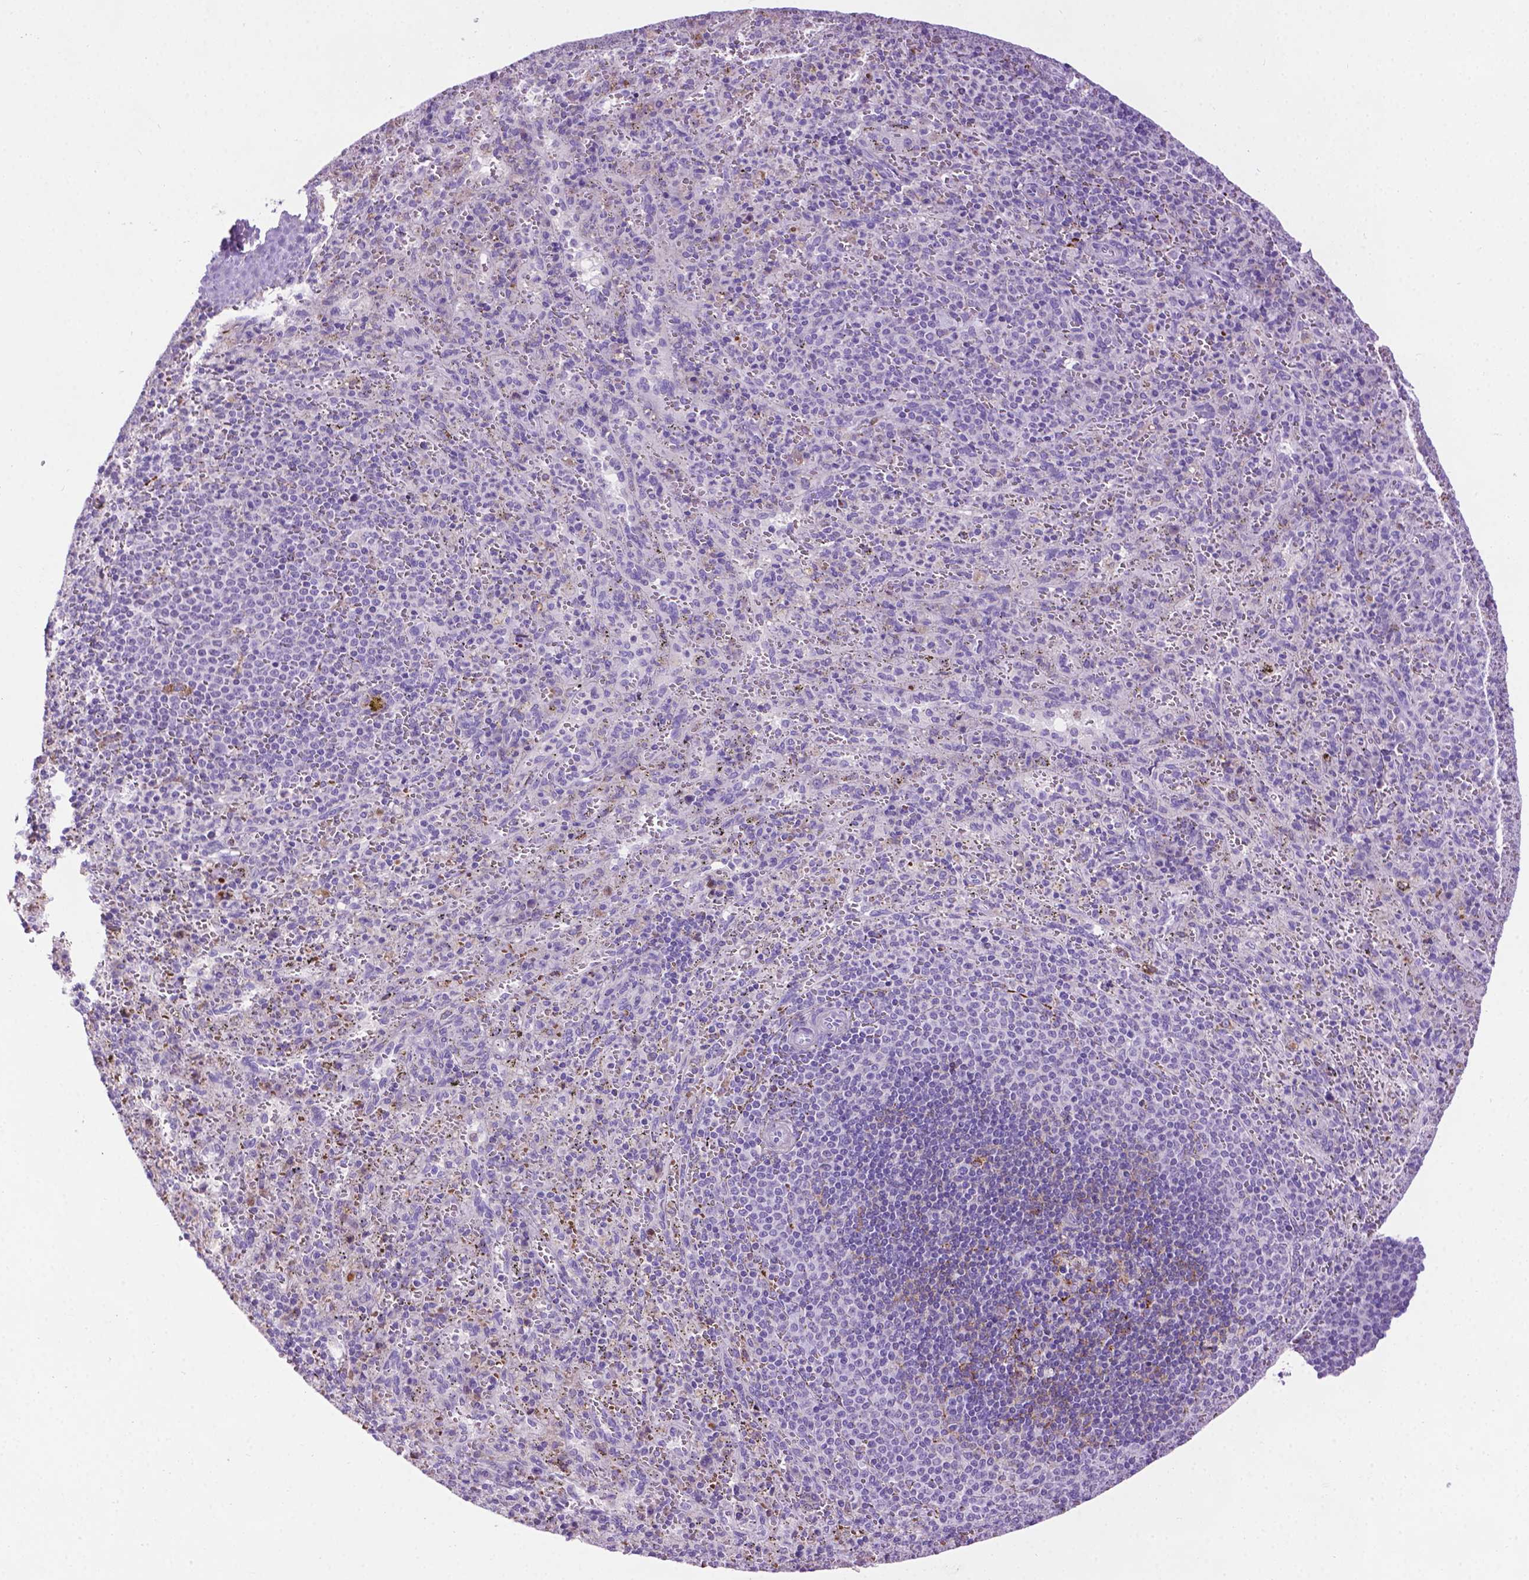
{"staining": {"intensity": "negative", "quantity": "none", "location": "none"}, "tissue": "spleen", "cell_type": "Cells in red pulp", "image_type": "normal", "snomed": [{"axis": "morphology", "description": "Normal tissue, NOS"}, {"axis": "topography", "description": "Spleen"}], "caption": "A micrograph of human spleen is negative for staining in cells in red pulp. (DAB (3,3'-diaminobenzidine) immunohistochemistry (IHC), high magnification).", "gene": "TMEM132E", "patient": {"sex": "male", "age": 57}}